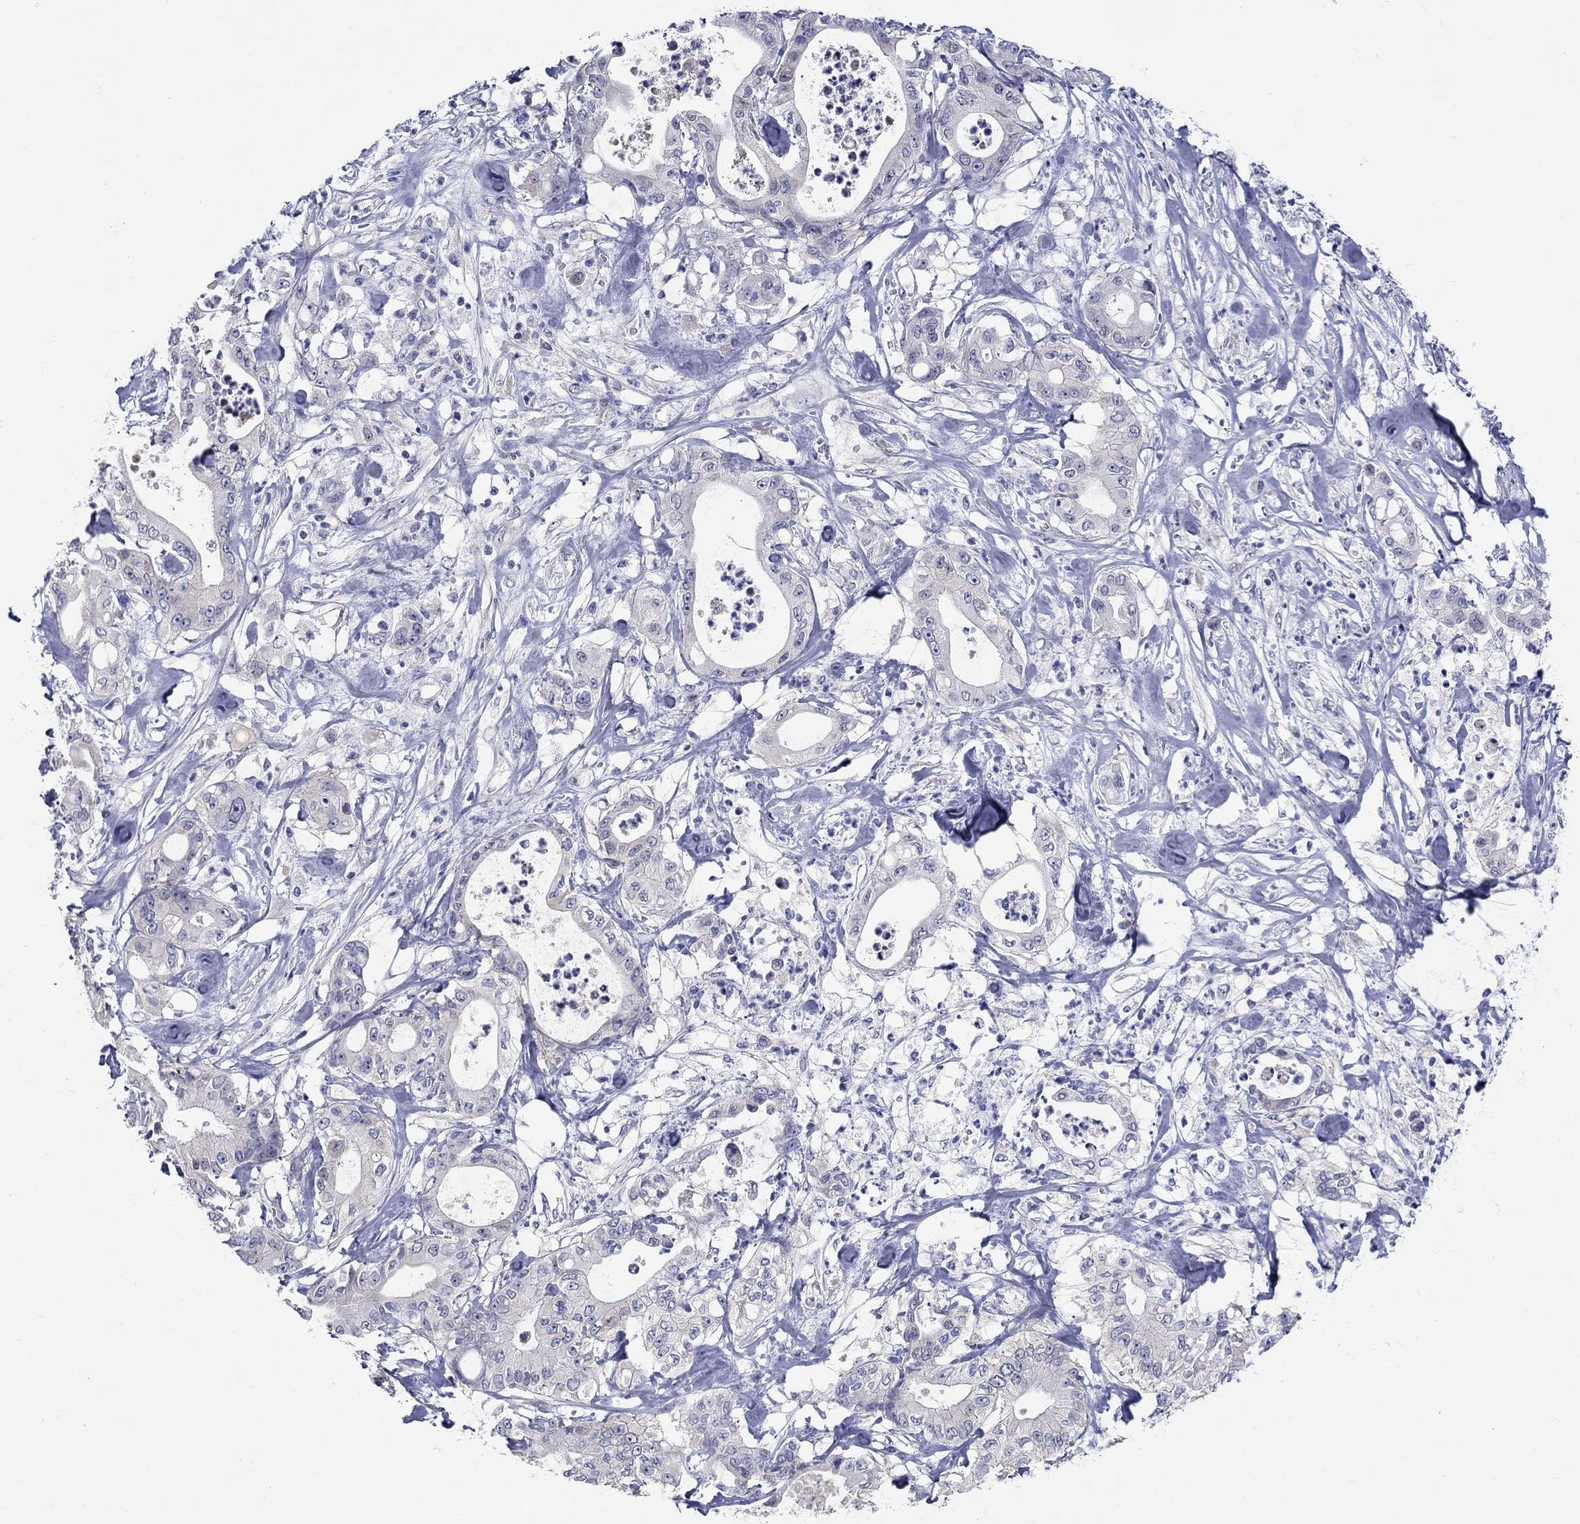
{"staining": {"intensity": "negative", "quantity": "none", "location": "none"}, "tissue": "pancreatic cancer", "cell_type": "Tumor cells", "image_type": "cancer", "snomed": [{"axis": "morphology", "description": "Adenocarcinoma, NOS"}, {"axis": "topography", "description": "Pancreas"}], "caption": "Immunohistochemistry micrograph of neoplastic tissue: human pancreatic cancer stained with DAB exhibits no significant protein positivity in tumor cells.", "gene": "SLC30A3", "patient": {"sex": "male", "age": 71}}